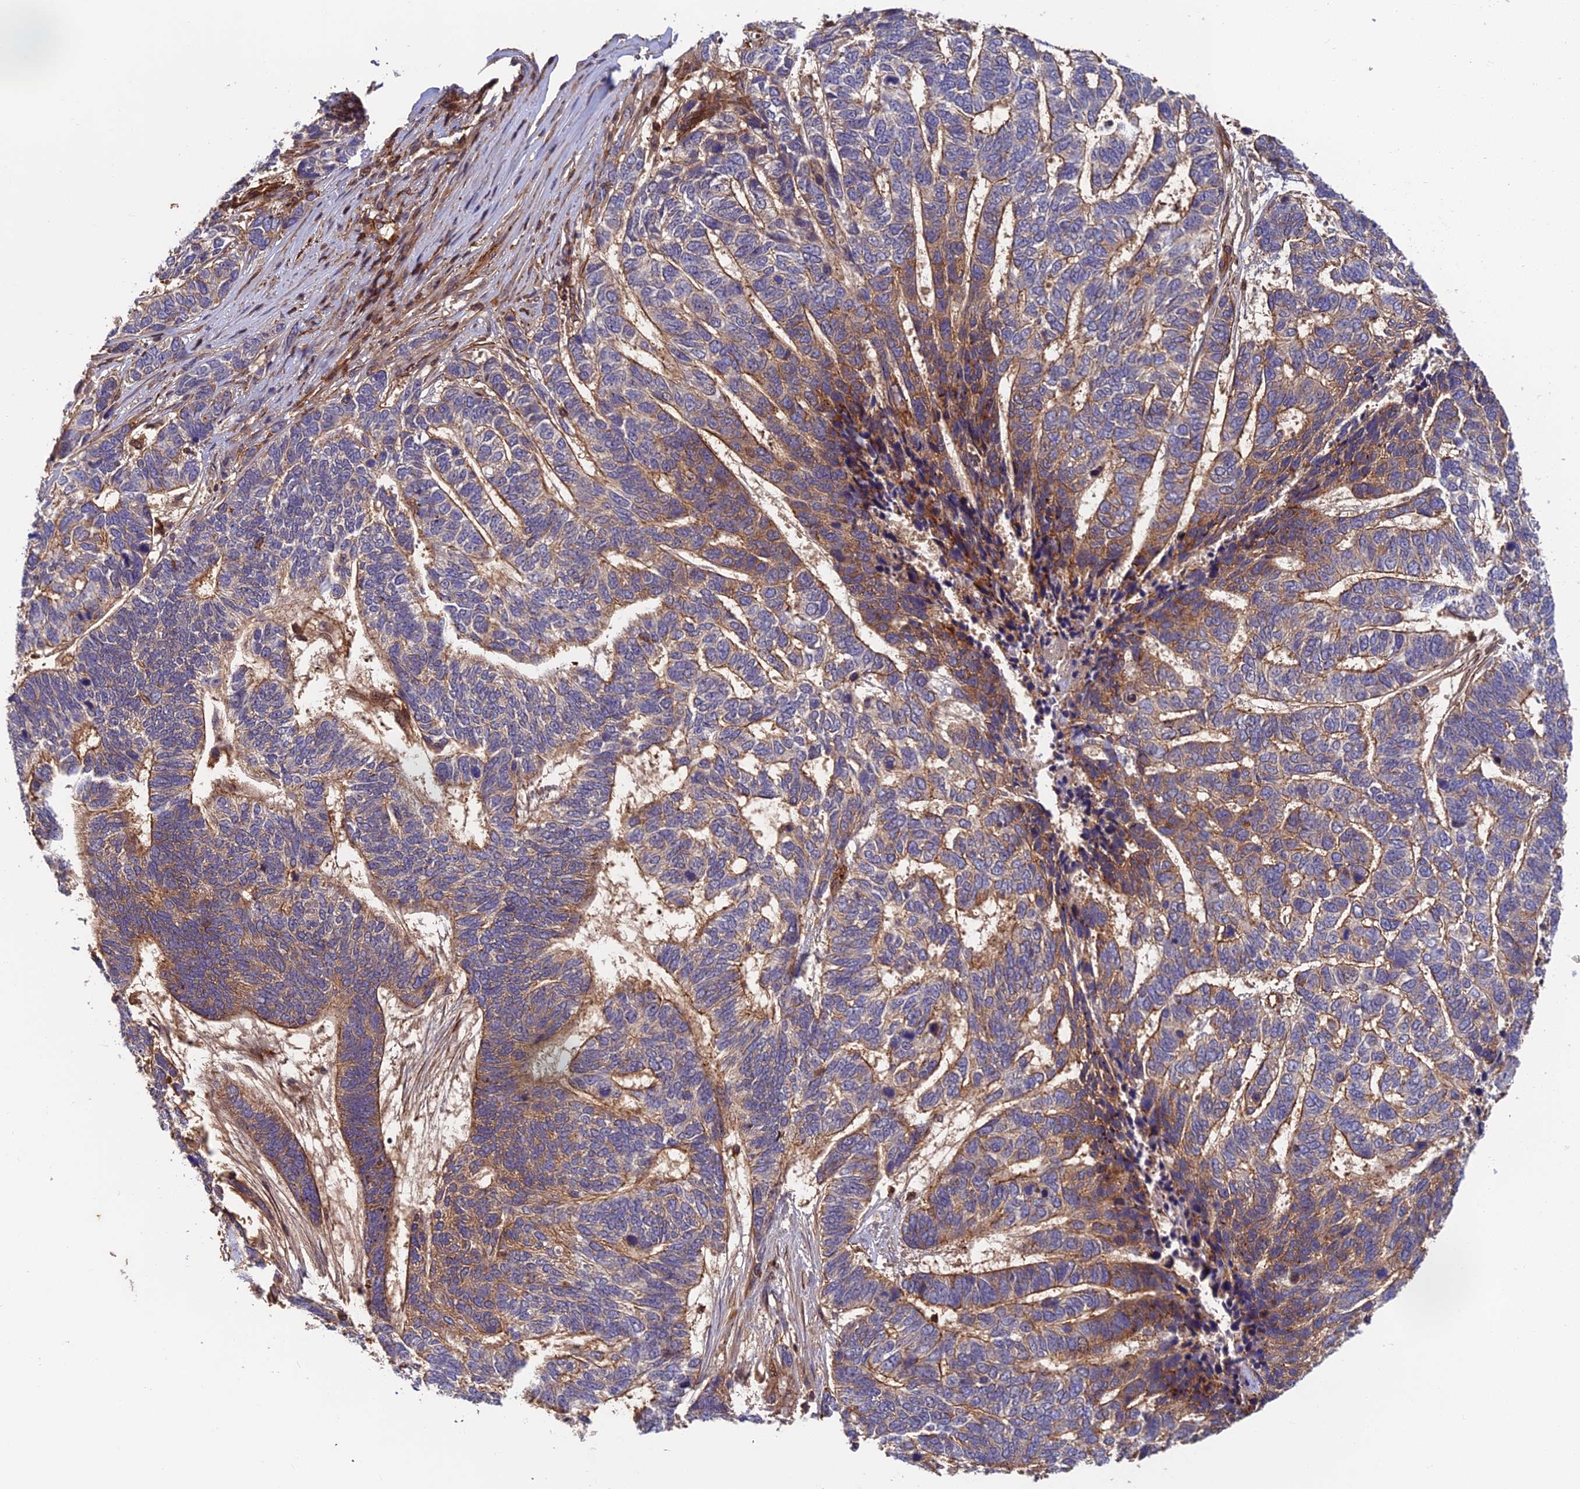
{"staining": {"intensity": "moderate", "quantity": "<25%", "location": "cytoplasmic/membranous"}, "tissue": "skin cancer", "cell_type": "Tumor cells", "image_type": "cancer", "snomed": [{"axis": "morphology", "description": "Basal cell carcinoma"}, {"axis": "topography", "description": "Skin"}], "caption": "Immunohistochemistry histopathology image of neoplastic tissue: skin cancer (basal cell carcinoma) stained using immunohistochemistry demonstrates low levels of moderate protein expression localized specifically in the cytoplasmic/membranous of tumor cells, appearing as a cytoplasmic/membranous brown color.", "gene": "OSBPL1A", "patient": {"sex": "female", "age": 65}}